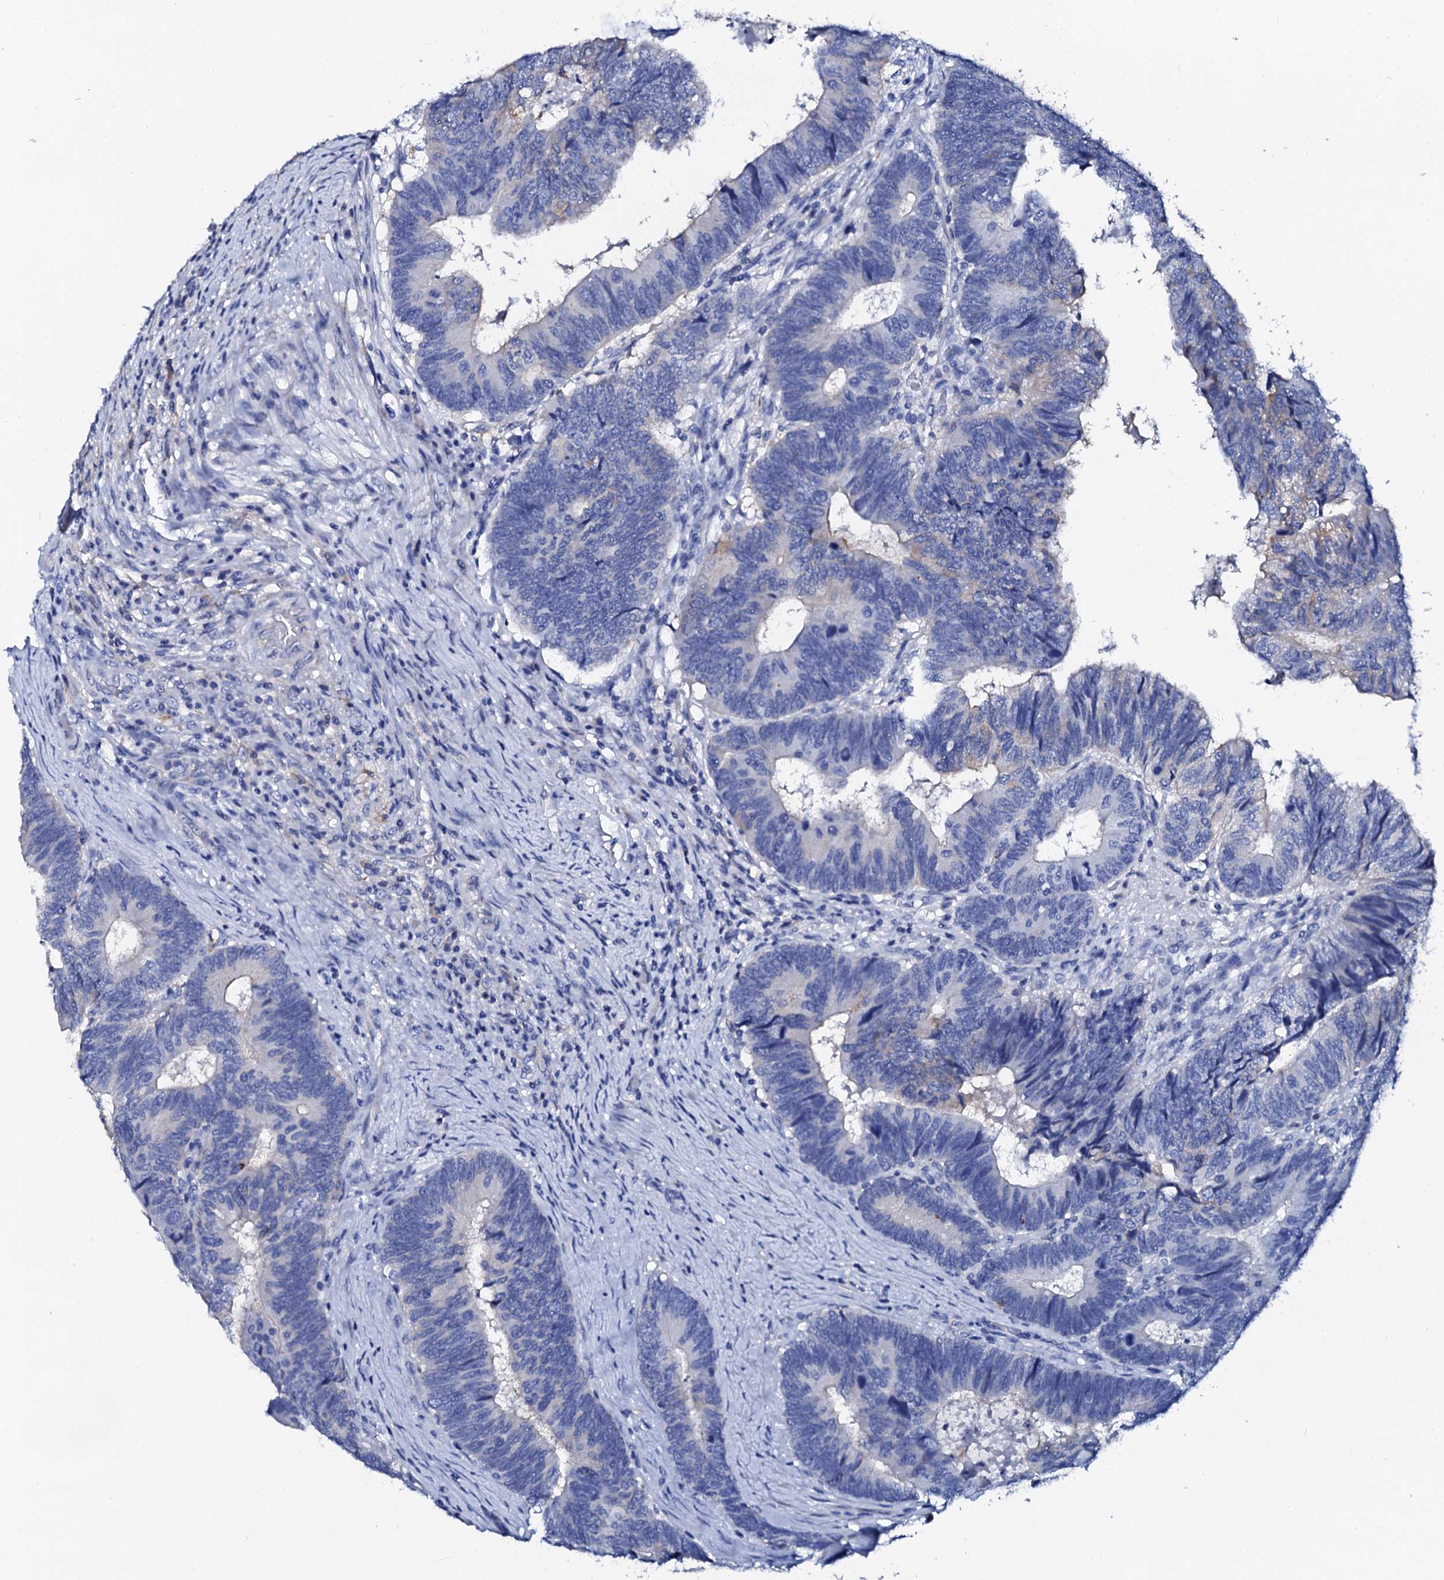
{"staining": {"intensity": "weak", "quantity": "<25%", "location": "cytoplasmic/membranous"}, "tissue": "colorectal cancer", "cell_type": "Tumor cells", "image_type": "cancer", "snomed": [{"axis": "morphology", "description": "Adenocarcinoma, NOS"}, {"axis": "topography", "description": "Colon"}], "caption": "DAB (3,3'-diaminobenzidine) immunohistochemical staining of human adenocarcinoma (colorectal) shows no significant staining in tumor cells.", "gene": "GLB1L3", "patient": {"sex": "female", "age": 67}}